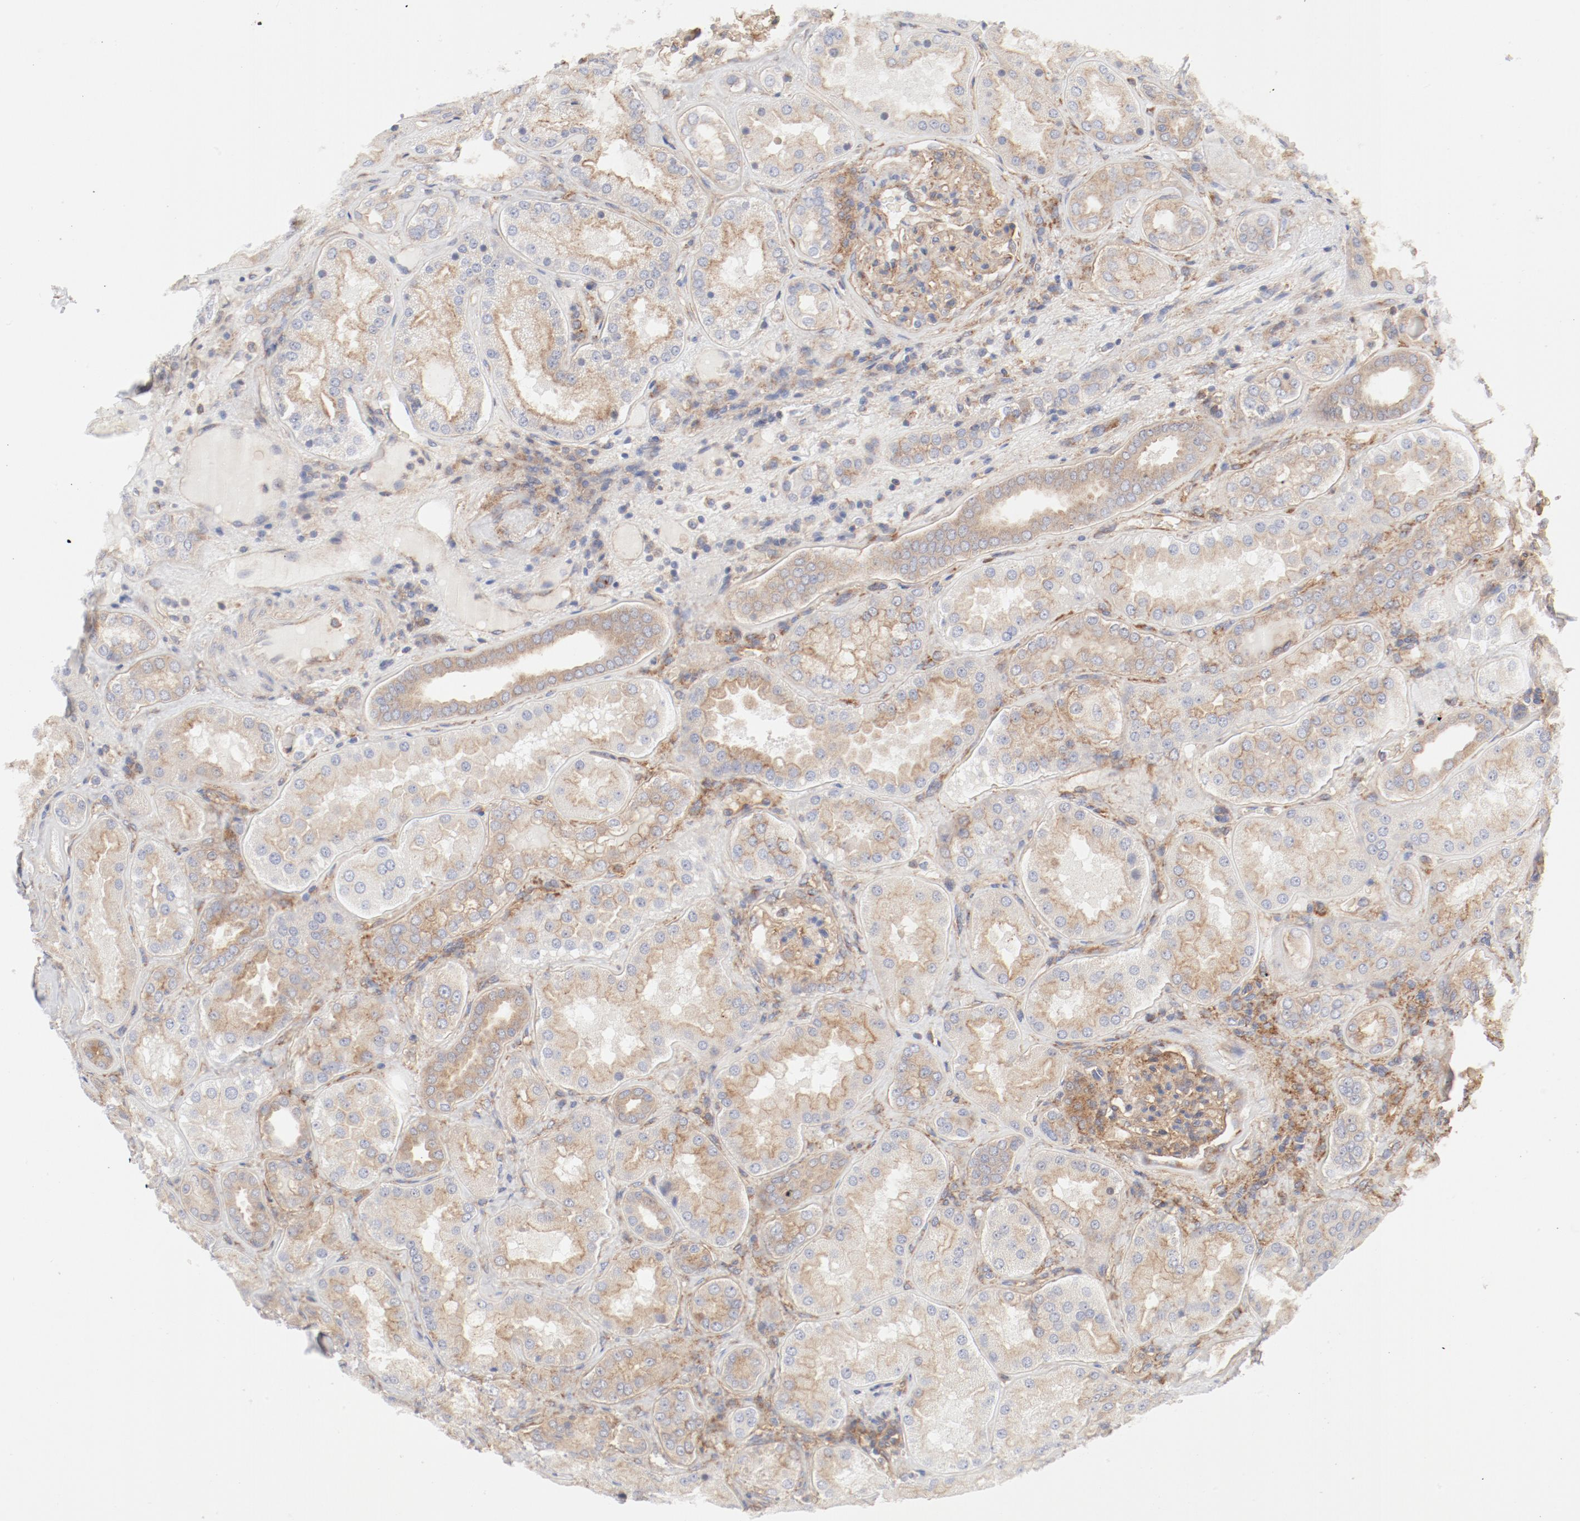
{"staining": {"intensity": "moderate", "quantity": ">75%", "location": "cytoplasmic/membranous"}, "tissue": "kidney", "cell_type": "Cells in glomeruli", "image_type": "normal", "snomed": [{"axis": "morphology", "description": "Normal tissue, NOS"}, {"axis": "topography", "description": "Kidney"}], "caption": "Protein expression analysis of unremarkable kidney reveals moderate cytoplasmic/membranous positivity in approximately >75% of cells in glomeruli. The protein of interest is stained brown, and the nuclei are stained in blue (DAB IHC with brightfield microscopy, high magnification).", "gene": "AP2A1", "patient": {"sex": "female", "age": 56}}